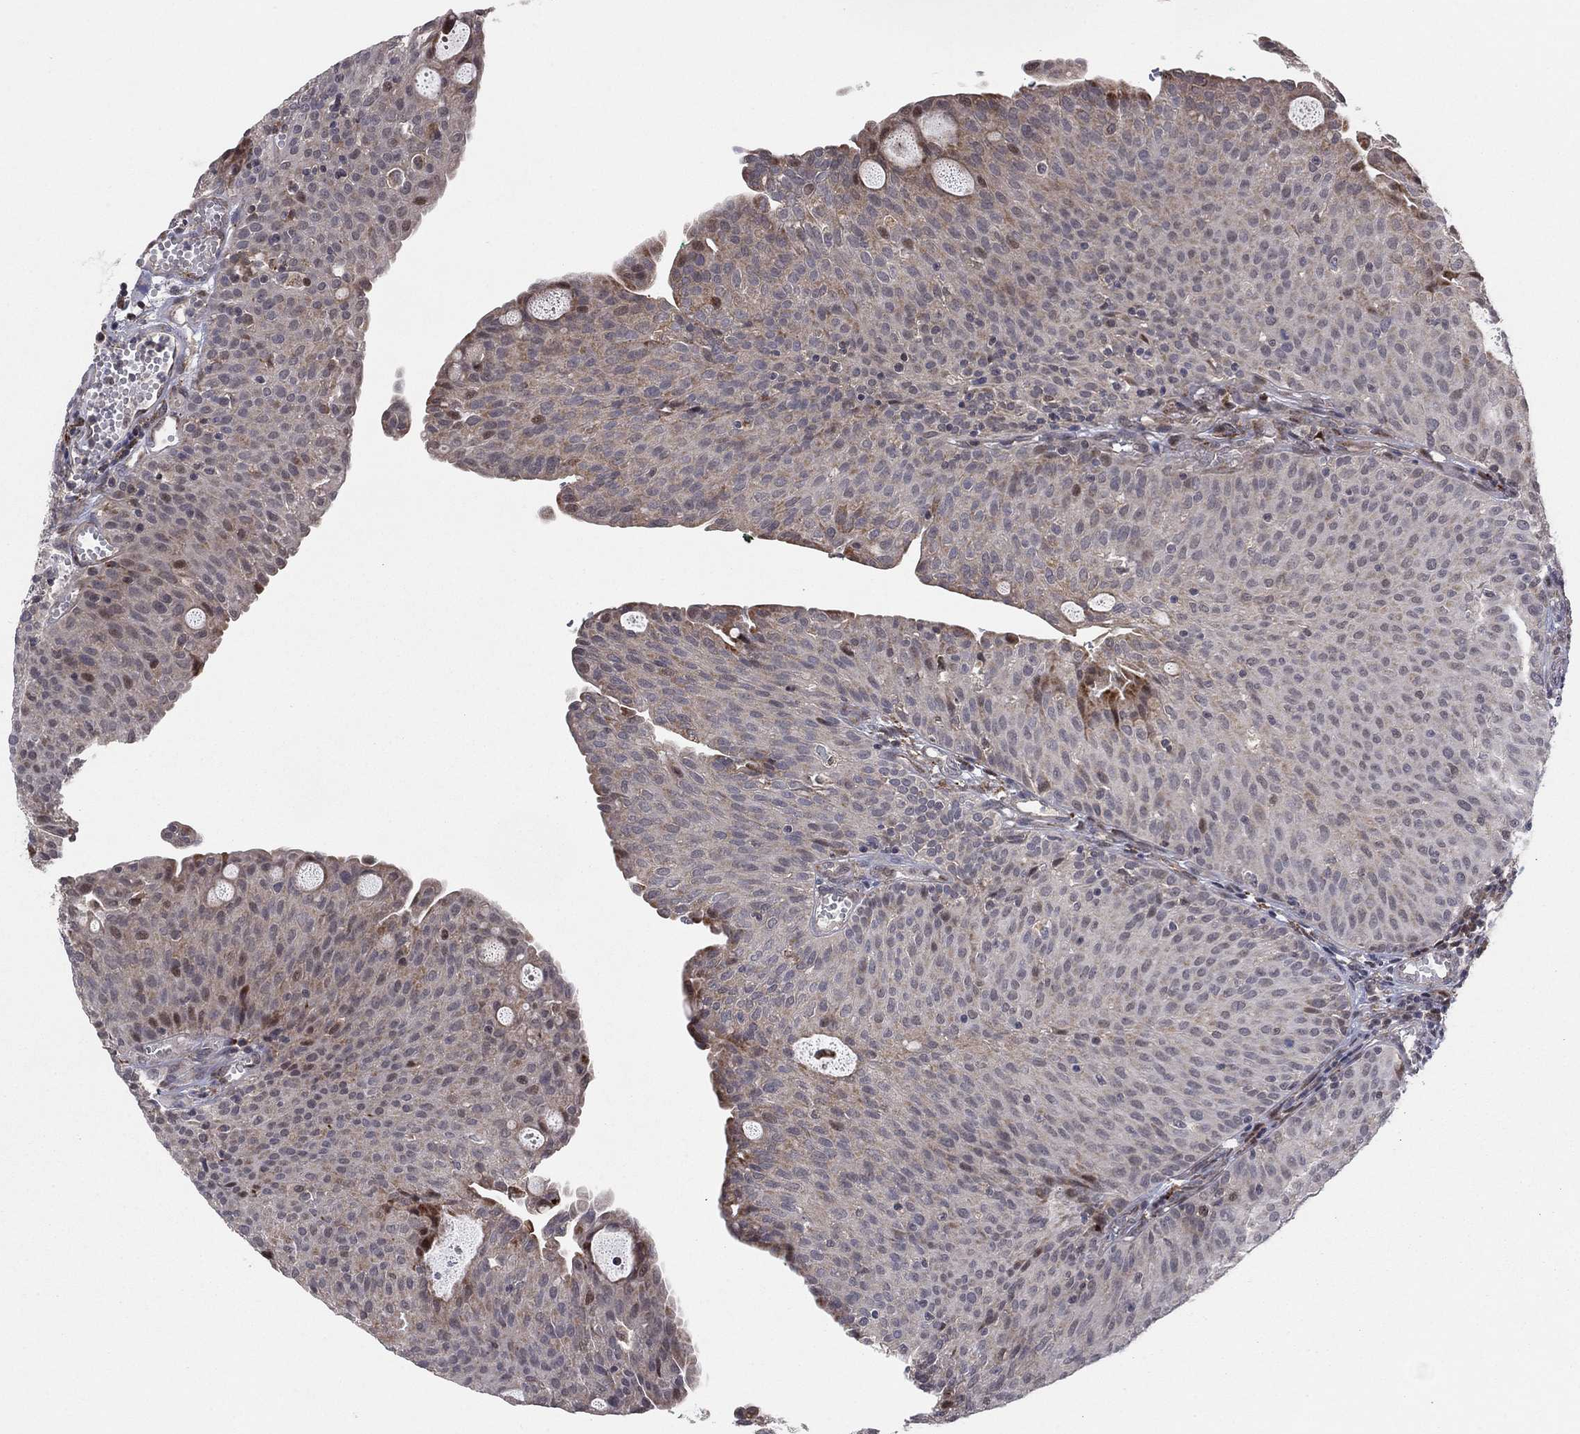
{"staining": {"intensity": "negative", "quantity": "none", "location": "none"}, "tissue": "urothelial cancer", "cell_type": "Tumor cells", "image_type": "cancer", "snomed": [{"axis": "morphology", "description": "Urothelial carcinoma, Low grade"}, {"axis": "topography", "description": "Urinary bladder"}], "caption": "Tumor cells are negative for brown protein staining in urothelial carcinoma (low-grade).", "gene": "ZNF395", "patient": {"sex": "male", "age": 54}}